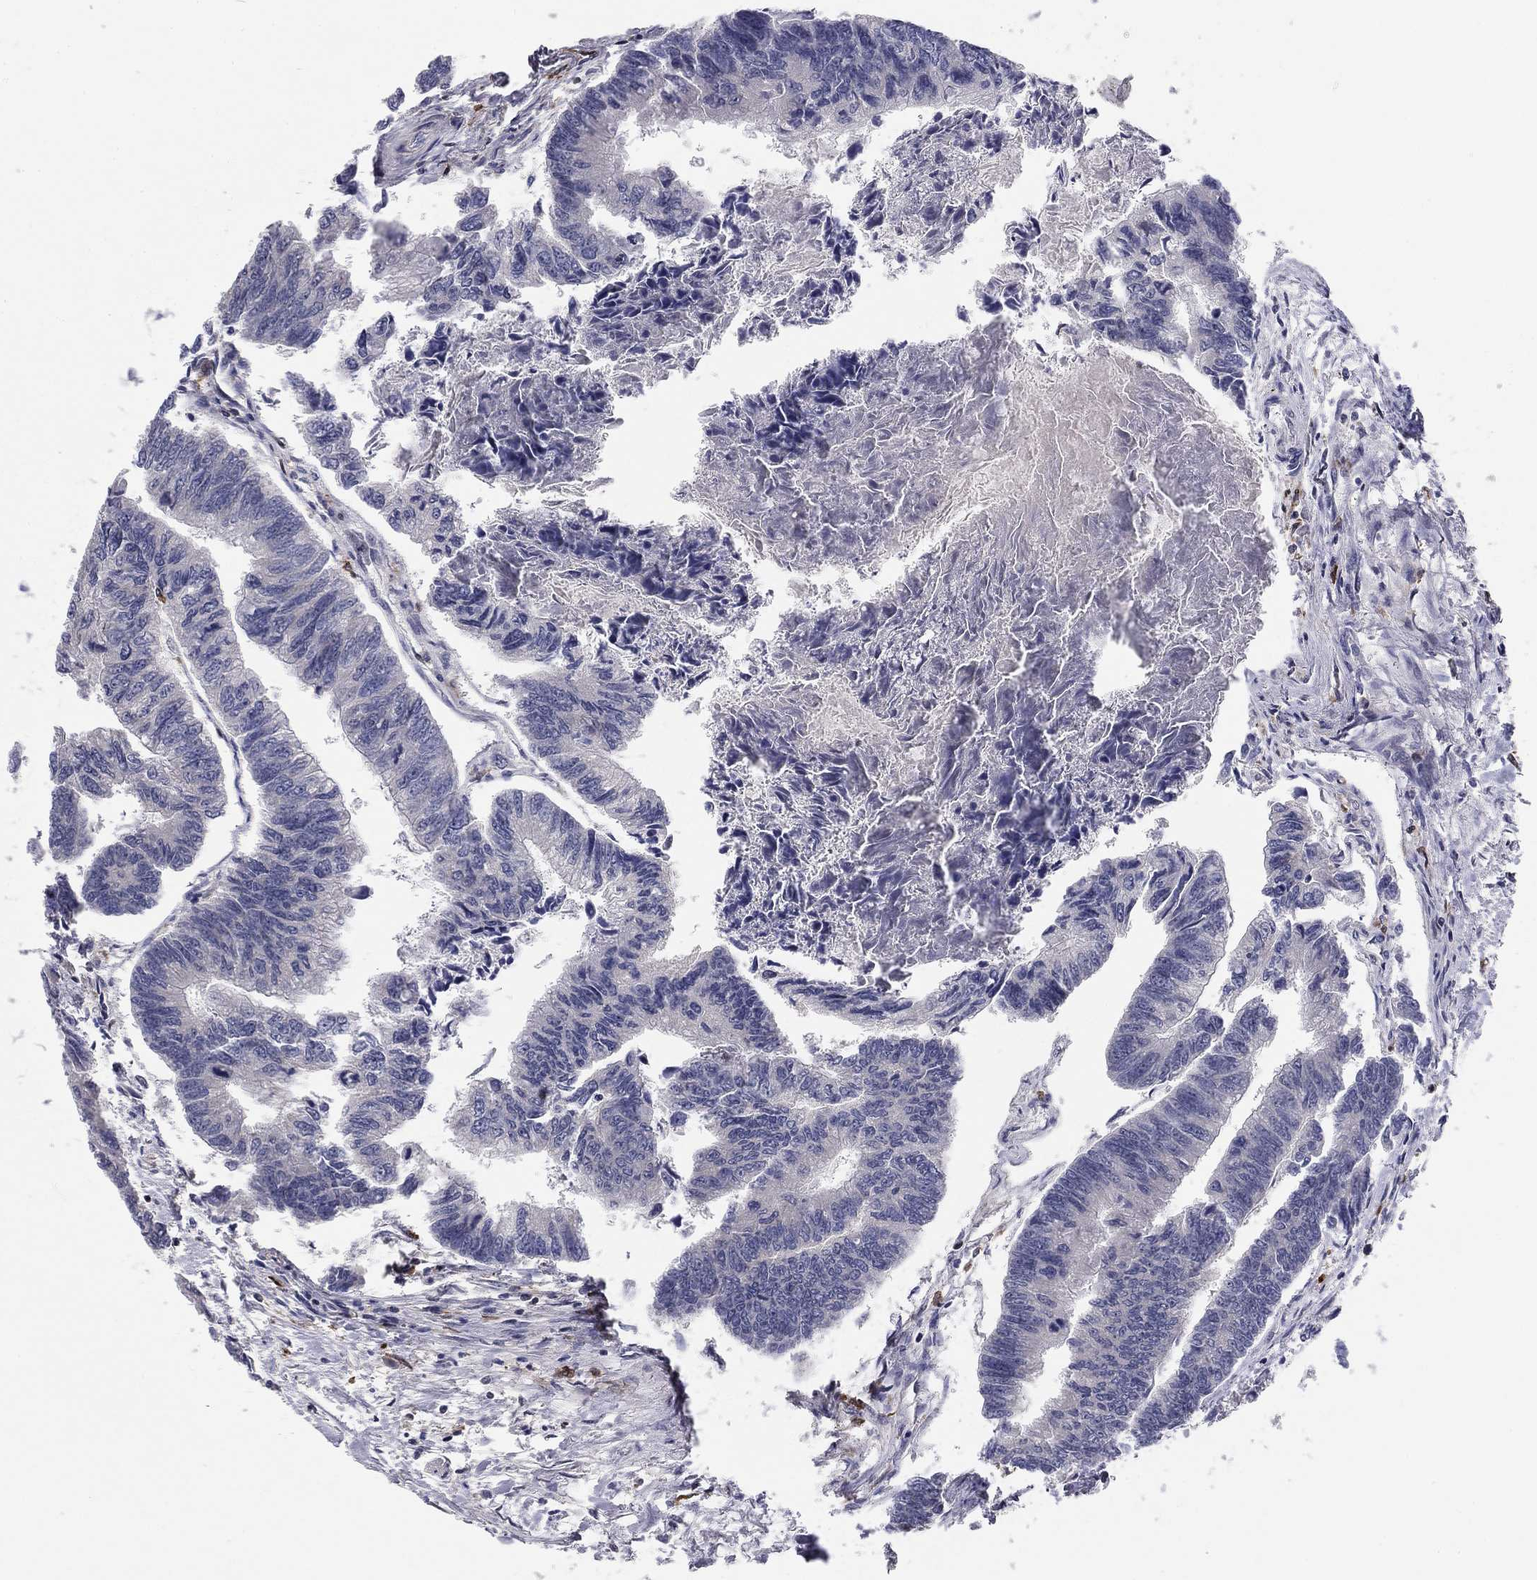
{"staining": {"intensity": "negative", "quantity": "none", "location": "none"}, "tissue": "colorectal cancer", "cell_type": "Tumor cells", "image_type": "cancer", "snomed": [{"axis": "morphology", "description": "Adenocarcinoma, NOS"}, {"axis": "topography", "description": "Colon"}], "caption": "IHC image of neoplastic tissue: human colorectal adenocarcinoma stained with DAB (3,3'-diaminobenzidine) exhibits no significant protein staining in tumor cells.", "gene": "PLCB2", "patient": {"sex": "female", "age": 65}}